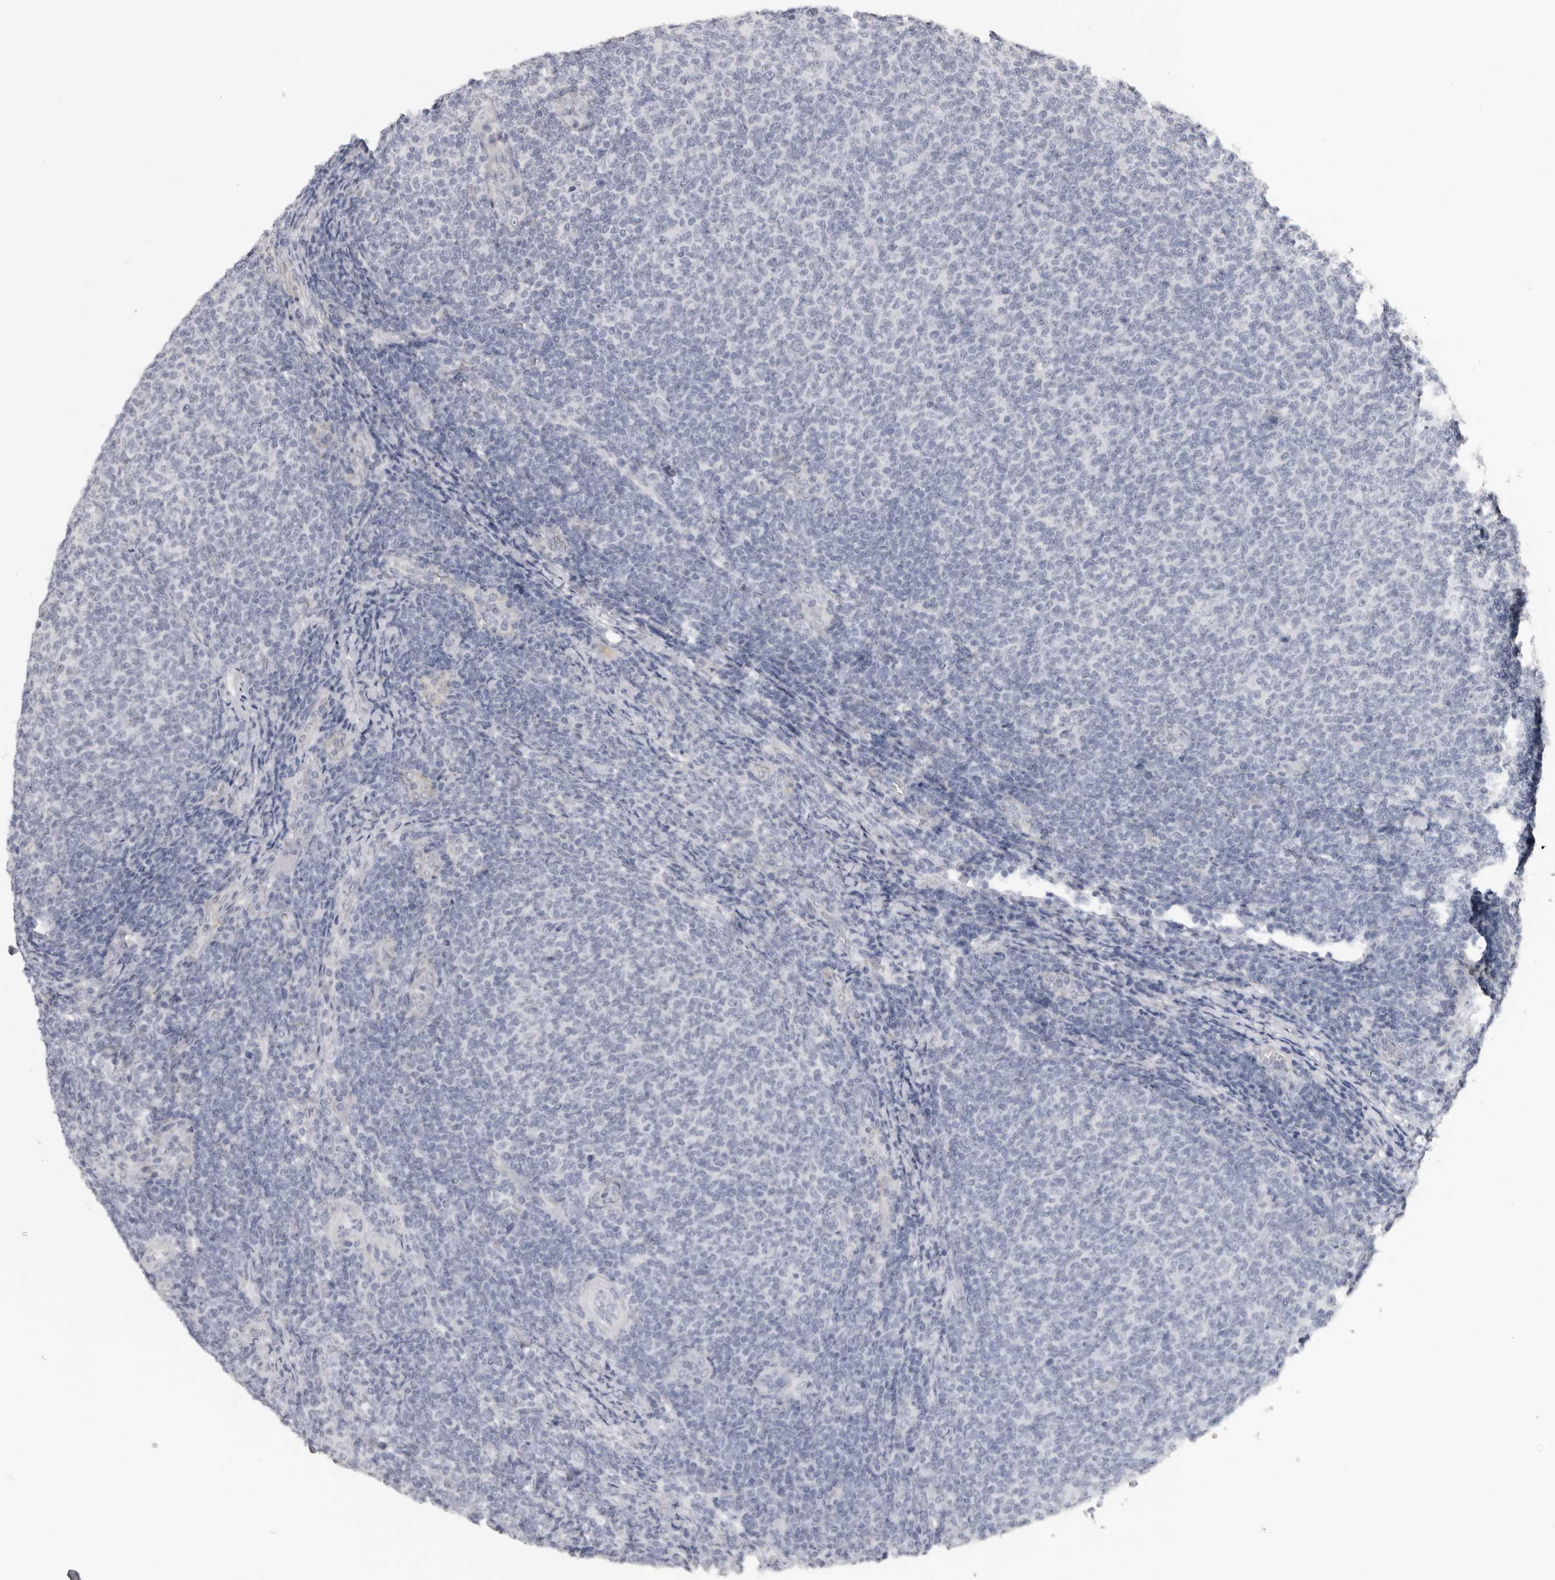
{"staining": {"intensity": "negative", "quantity": "none", "location": "none"}, "tissue": "lymphoma", "cell_type": "Tumor cells", "image_type": "cancer", "snomed": [{"axis": "morphology", "description": "Malignant lymphoma, non-Hodgkin's type, Low grade"}, {"axis": "topography", "description": "Lymph node"}], "caption": "Protein analysis of low-grade malignant lymphoma, non-Hodgkin's type exhibits no significant staining in tumor cells.", "gene": "DNALI1", "patient": {"sex": "male", "age": 66}}